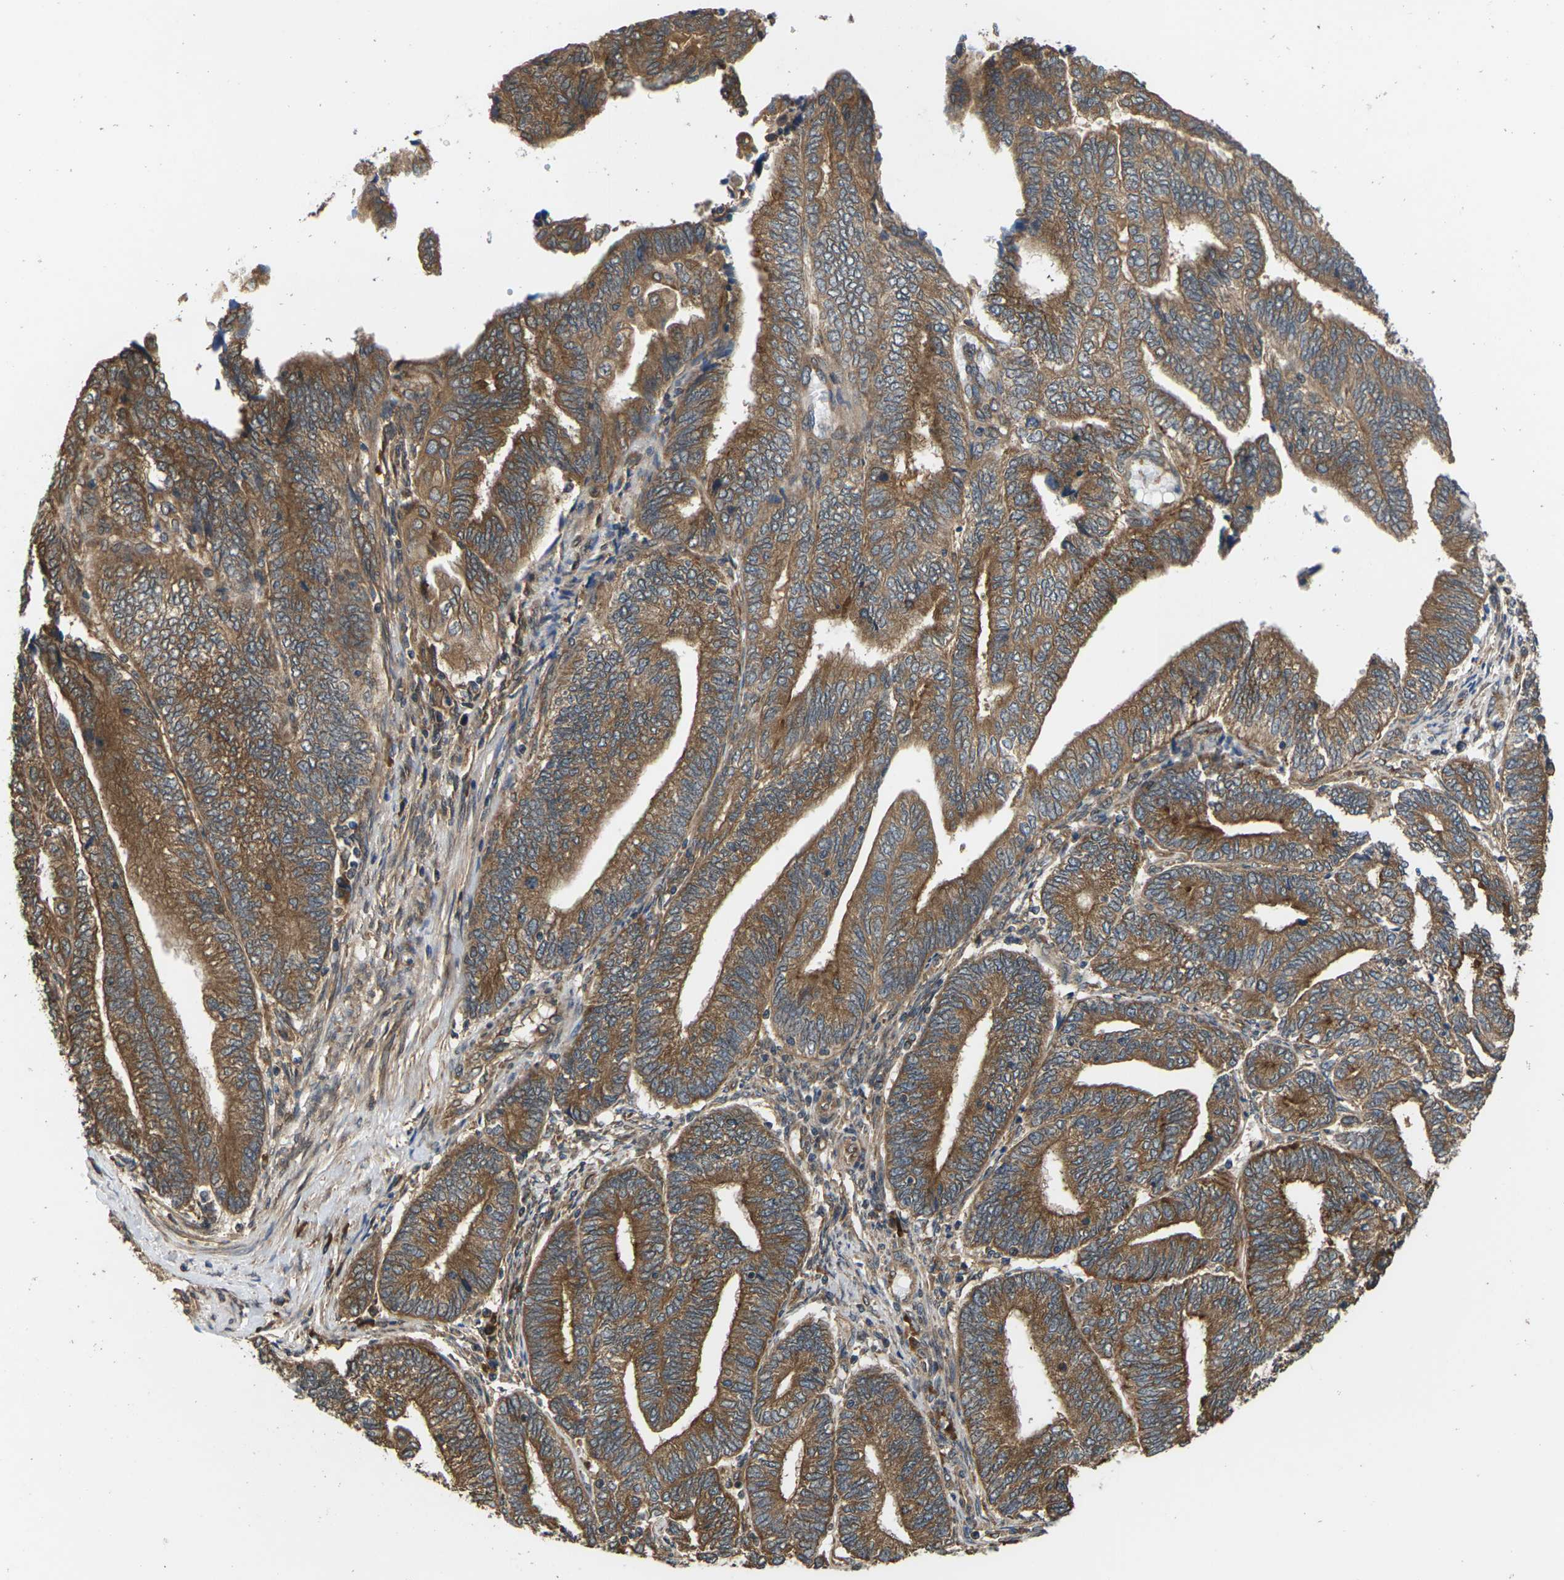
{"staining": {"intensity": "strong", "quantity": ">75%", "location": "cytoplasmic/membranous"}, "tissue": "endometrial cancer", "cell_type": "Tumor cells", "image_type": "cancer", "snomed": [{"axis": "morphology", "description": "Adenocarcinoma, NOS"}, {"axis": "topography", "description": "Uterus"}, {"axis": "topography", "description": "Endometrium"}], "caption": "Brown immunohistochemical staining in human endometrial cancer shows strong cytoplasmic/membranous positivity in about >75% of tumor cells.", "gene": "NRAS", "patient": {"sex": "female", "age": 70}}